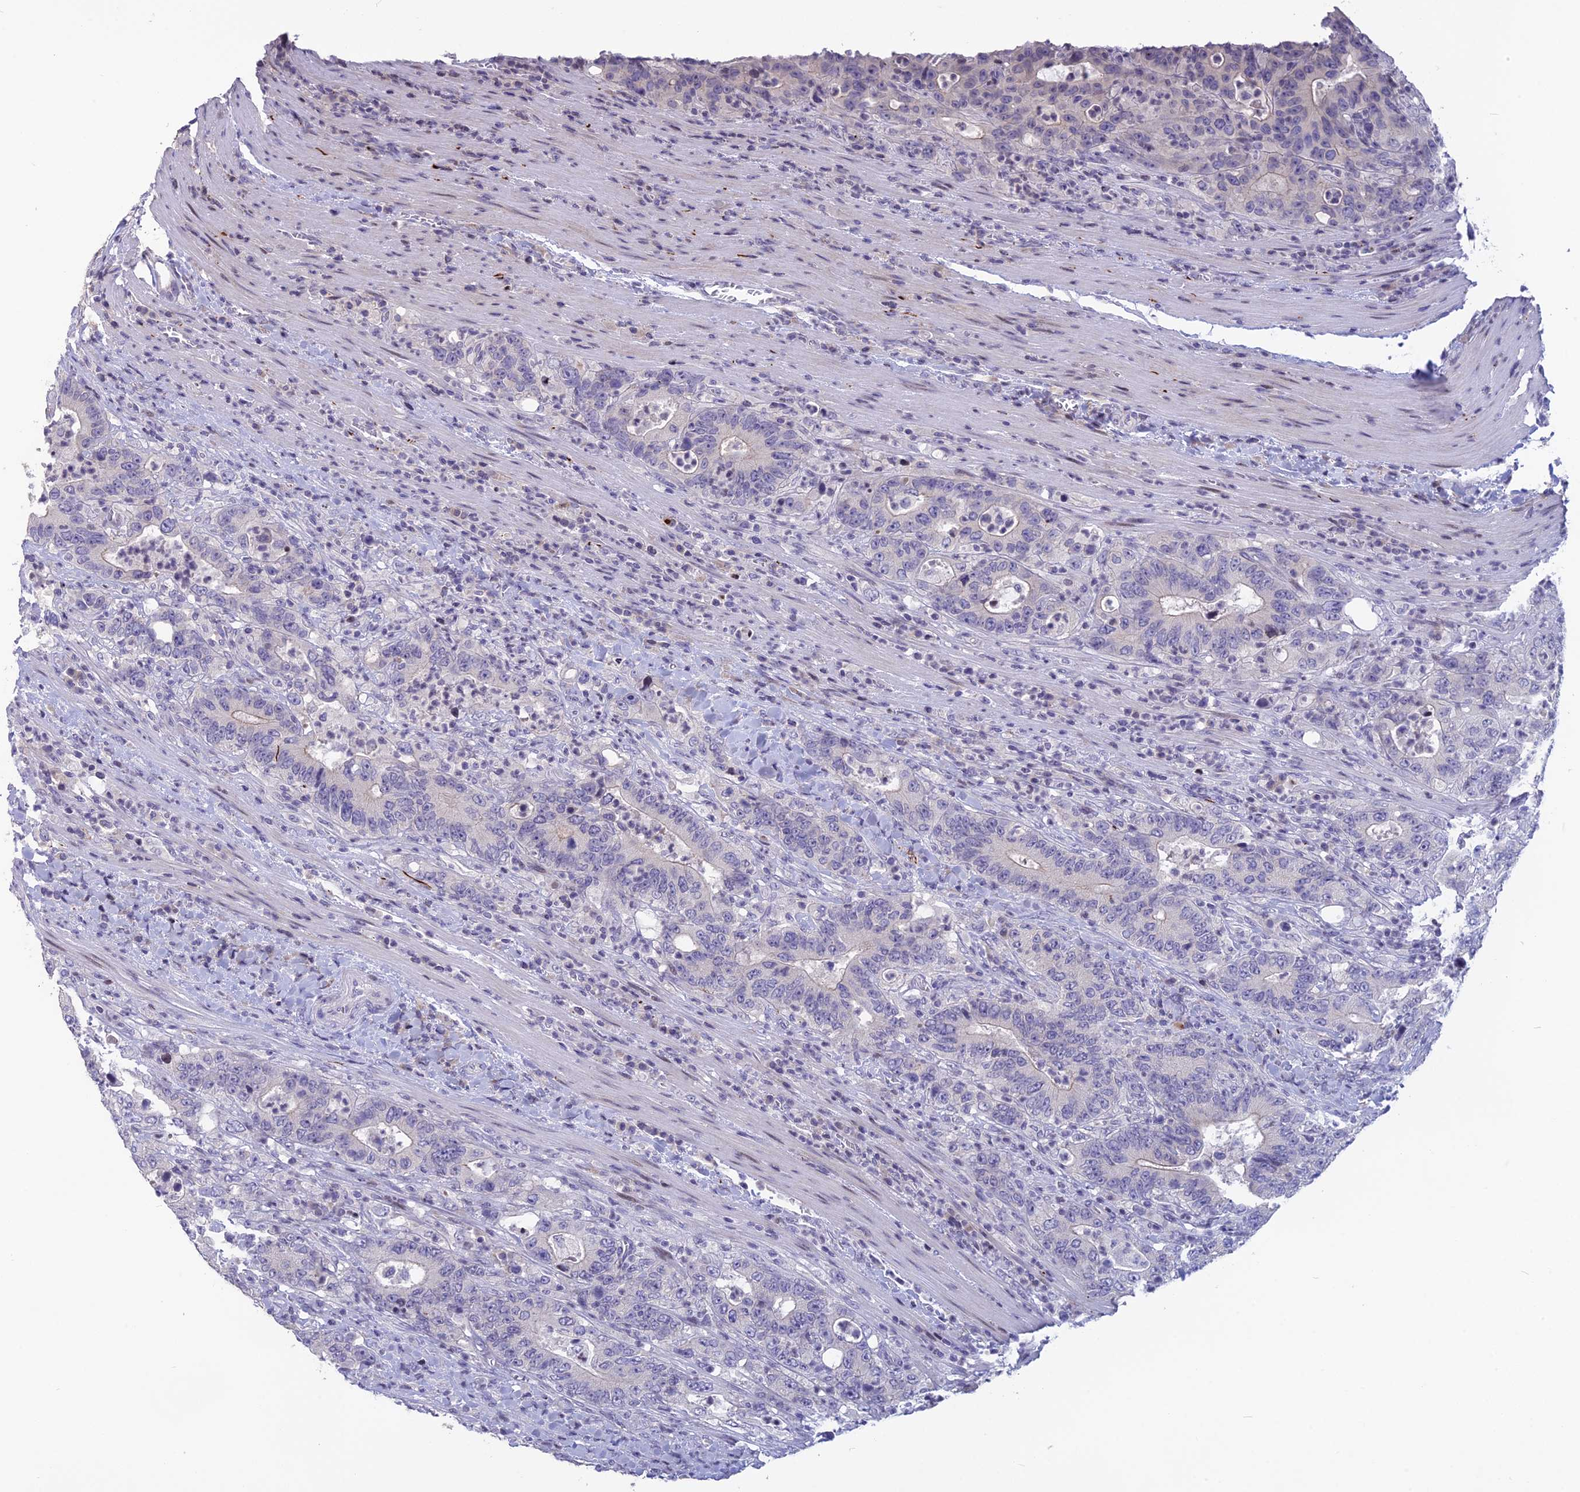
{"staining": {"intensity": "negative", "quantity": "none", "location": "none"}, "tissue": "colorectal cancer", "cell_type": "Tumor cells", "image_type": "cancer", "snomed": [{"axis": "morphology", "description": "Adenocarcinoma, NOS"}, {"axis": "topography", "description": "Colon"}], "caption": "Immunohistochemistry (IHC) photomicrograph of neoplastic tissue: human adenocarcinoma (colorectal) stained with DAB (3,3'-diaminobenzidine) displays no significant protein staining in tumor cells. Brightfield microscopy of immunohistochemistry (IHC) stained with DAB (3,3'-diaminobenzidine) (brown) and hematoxylin (blue), captured at high magnification.", "gene": "TMEM134", "patient": {"sex": "female", "age": 75}}